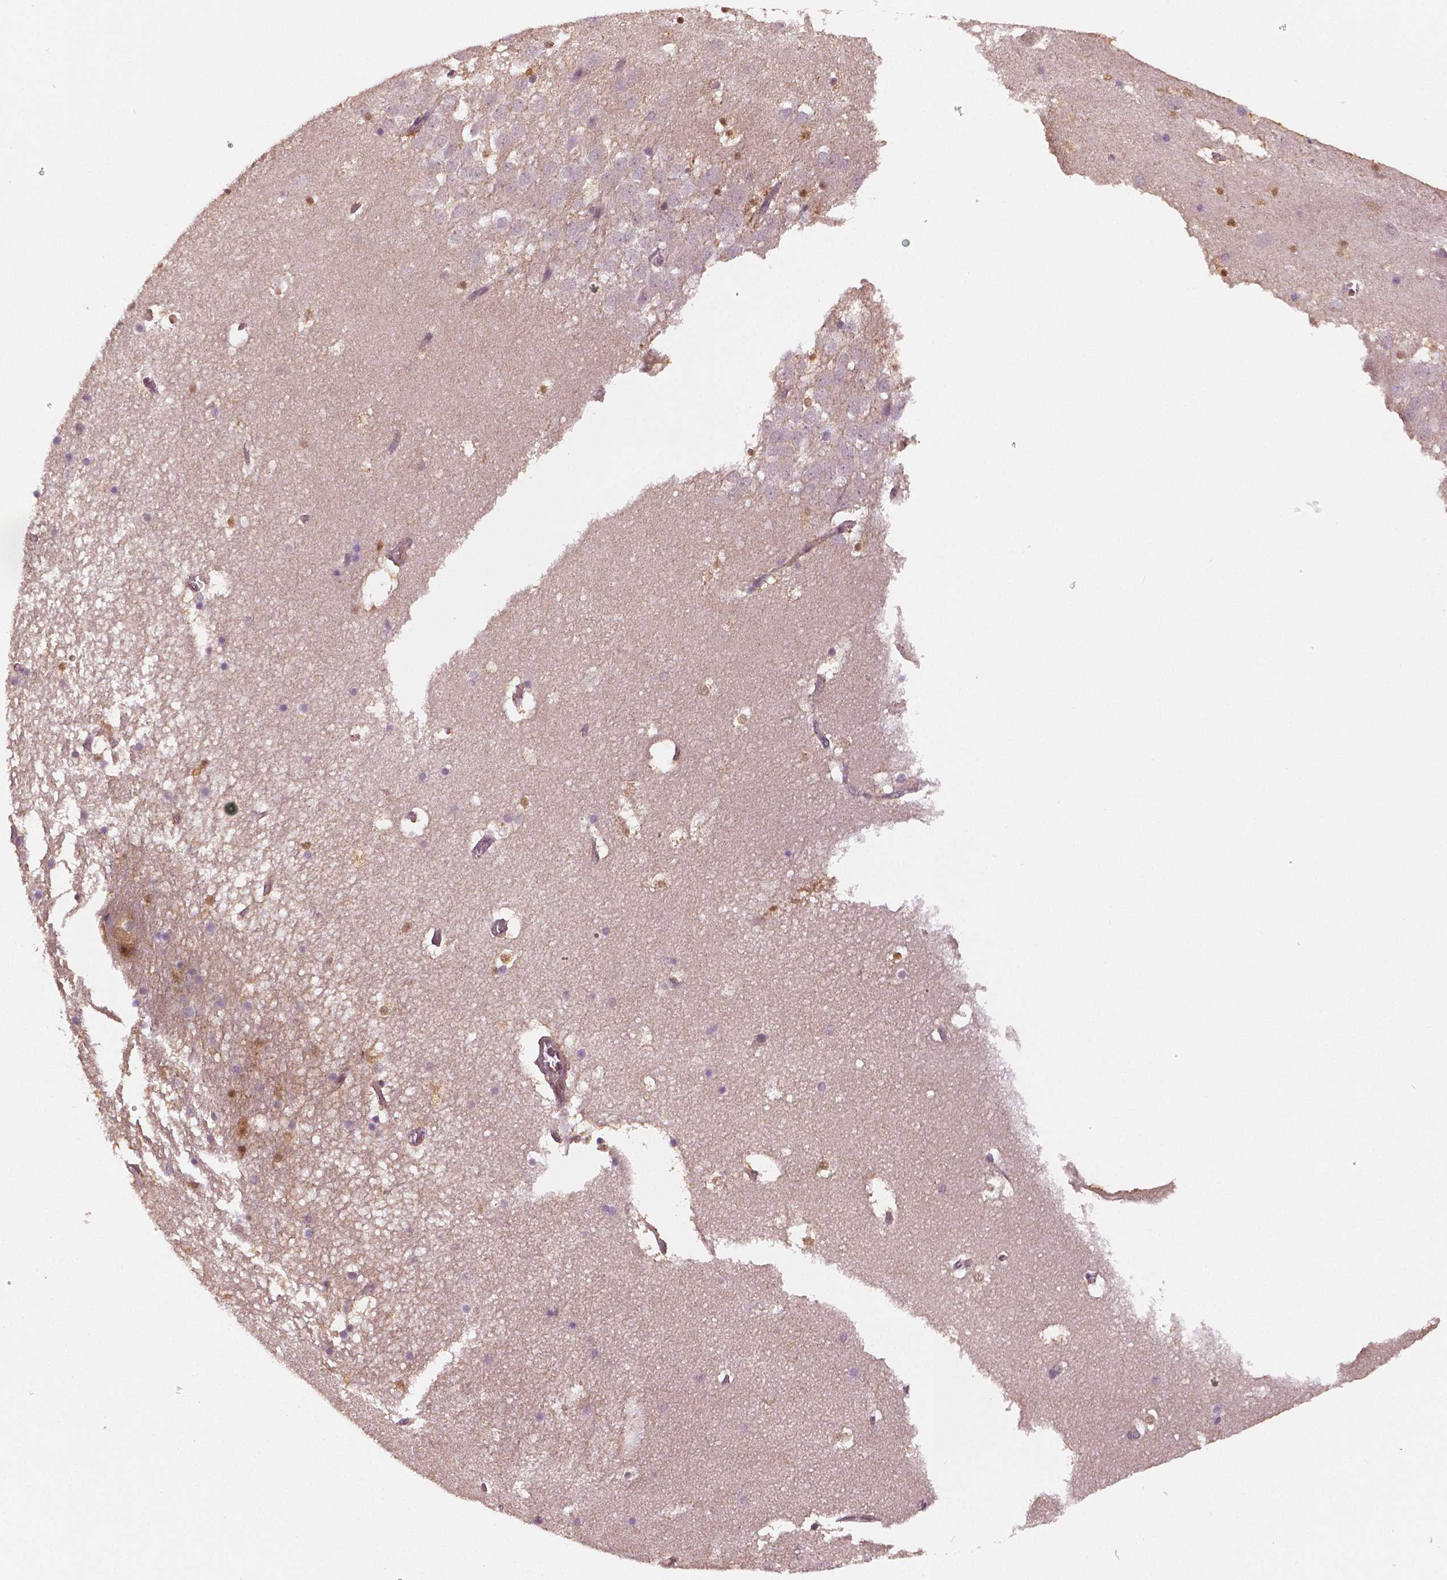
{"staining": {"intensity": "moderate", "quantity": "<25%", "location": "cytoplasmic/membranous"}, "tissue": "hippocampus", "cell_type": "Glial cells", "image_type": "normal", "snomed": [{"axis": "morphology", "description": "Normal tissue, NOS"}, {"axis": "topography", "description": "Hippocampus"}], "caption": "High-magnification brightfield microscopy of normal hippocampus stained with DAB (brown) and counterstained with hematoxylin (blue). glial cells exhibit moderate cytoplasmic/membranous positivity is appreciated in about<25% of cells. (IHC, brightfield microscopy, high magnification).", "gene": "STAT3", "patient": {"sex": "male", "age": 45}}